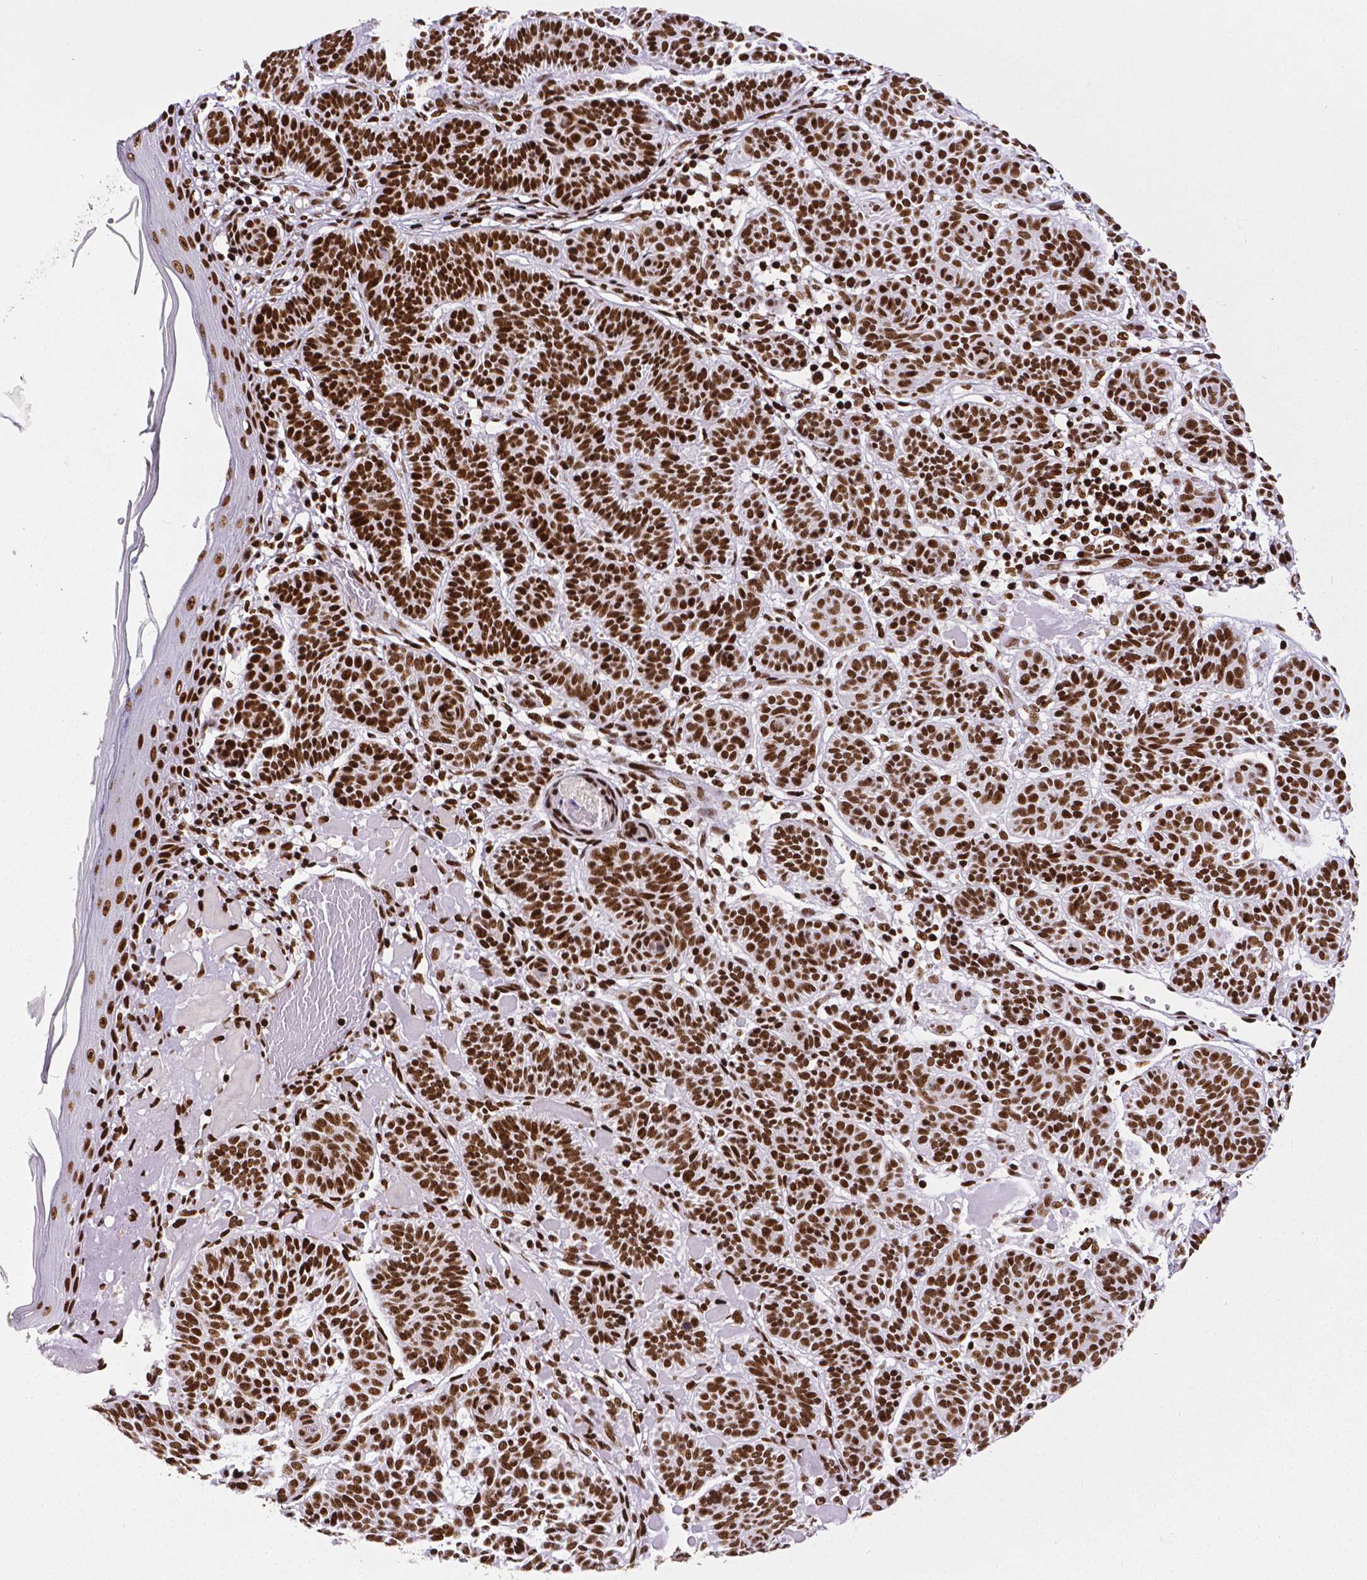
{"staining": {"intensity": "strong", "quantity": ">75%", "location": "nuclear"}, "tissue": "skin cancer", "cell_type": "Tumor cells", "image_type": "cancer", "snomed": [{"axis": "morphology", "description": "Basal cell carcinoma"}, {"axis": "topography", "description": "Skin"}], "caption": "Skin basal cell carcinoma stained with DAB immunohistochemistry (IHC) reveals high levels of strong nuclear staining in approximately >75% of tumor cells. Using DAB (3,3'-diaminobenzidine) (brown) and hematoxylin (blue) stains, captured at high magnification using brightfield microscopy.", "gene": "CTCF", "patient": {"sex": "male", "age": 85}}